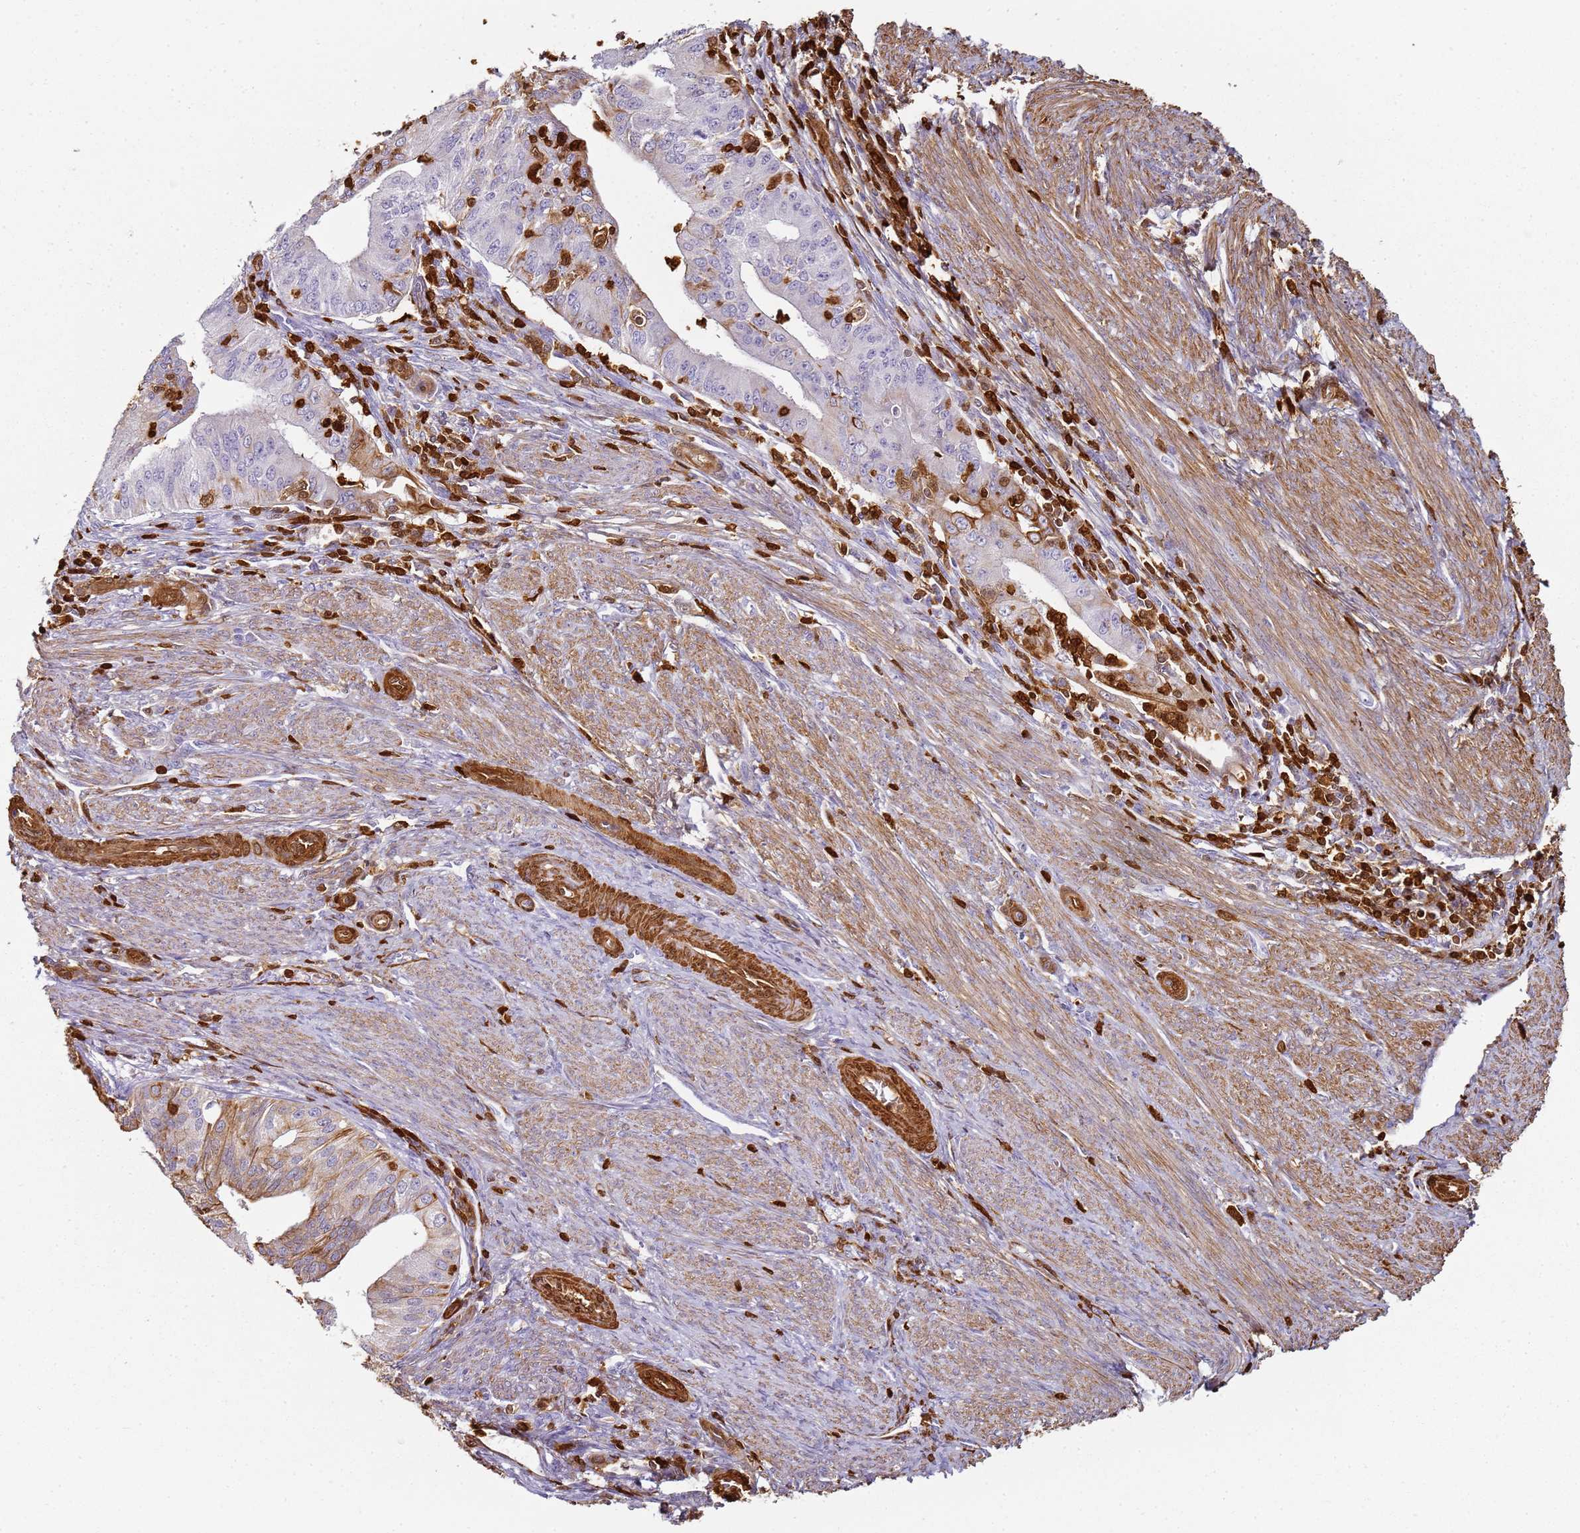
{"staining": {"intensity": "strong", "quantity": "<25%", "location": "cytoplasmic/membranous,nuclear"}, "tissue": "endometrial cancer", "cell_type": "Tumor cells", "image_type": "cancer", "snomed": [{"axis": "morphology", "description": "Adenocarcinoma, NOS"}, {"axis": "topography", "description": "Endometrium"}], "caption": "Immunohistochemical staining of endometrial adenocarcinoma exhibits strong cytoplasmic/membranous and nuclear protein expression in about <25% of tumor cells. The staining was performed using DAB (3,3'-diaminobenzidine) to visualize the protein expression in brown, while the nuclei were stained in blue with hematoxylin (Magnification: 20x).", "gene": "S100A4", "patient": {"sex": "female", "age": 50}}